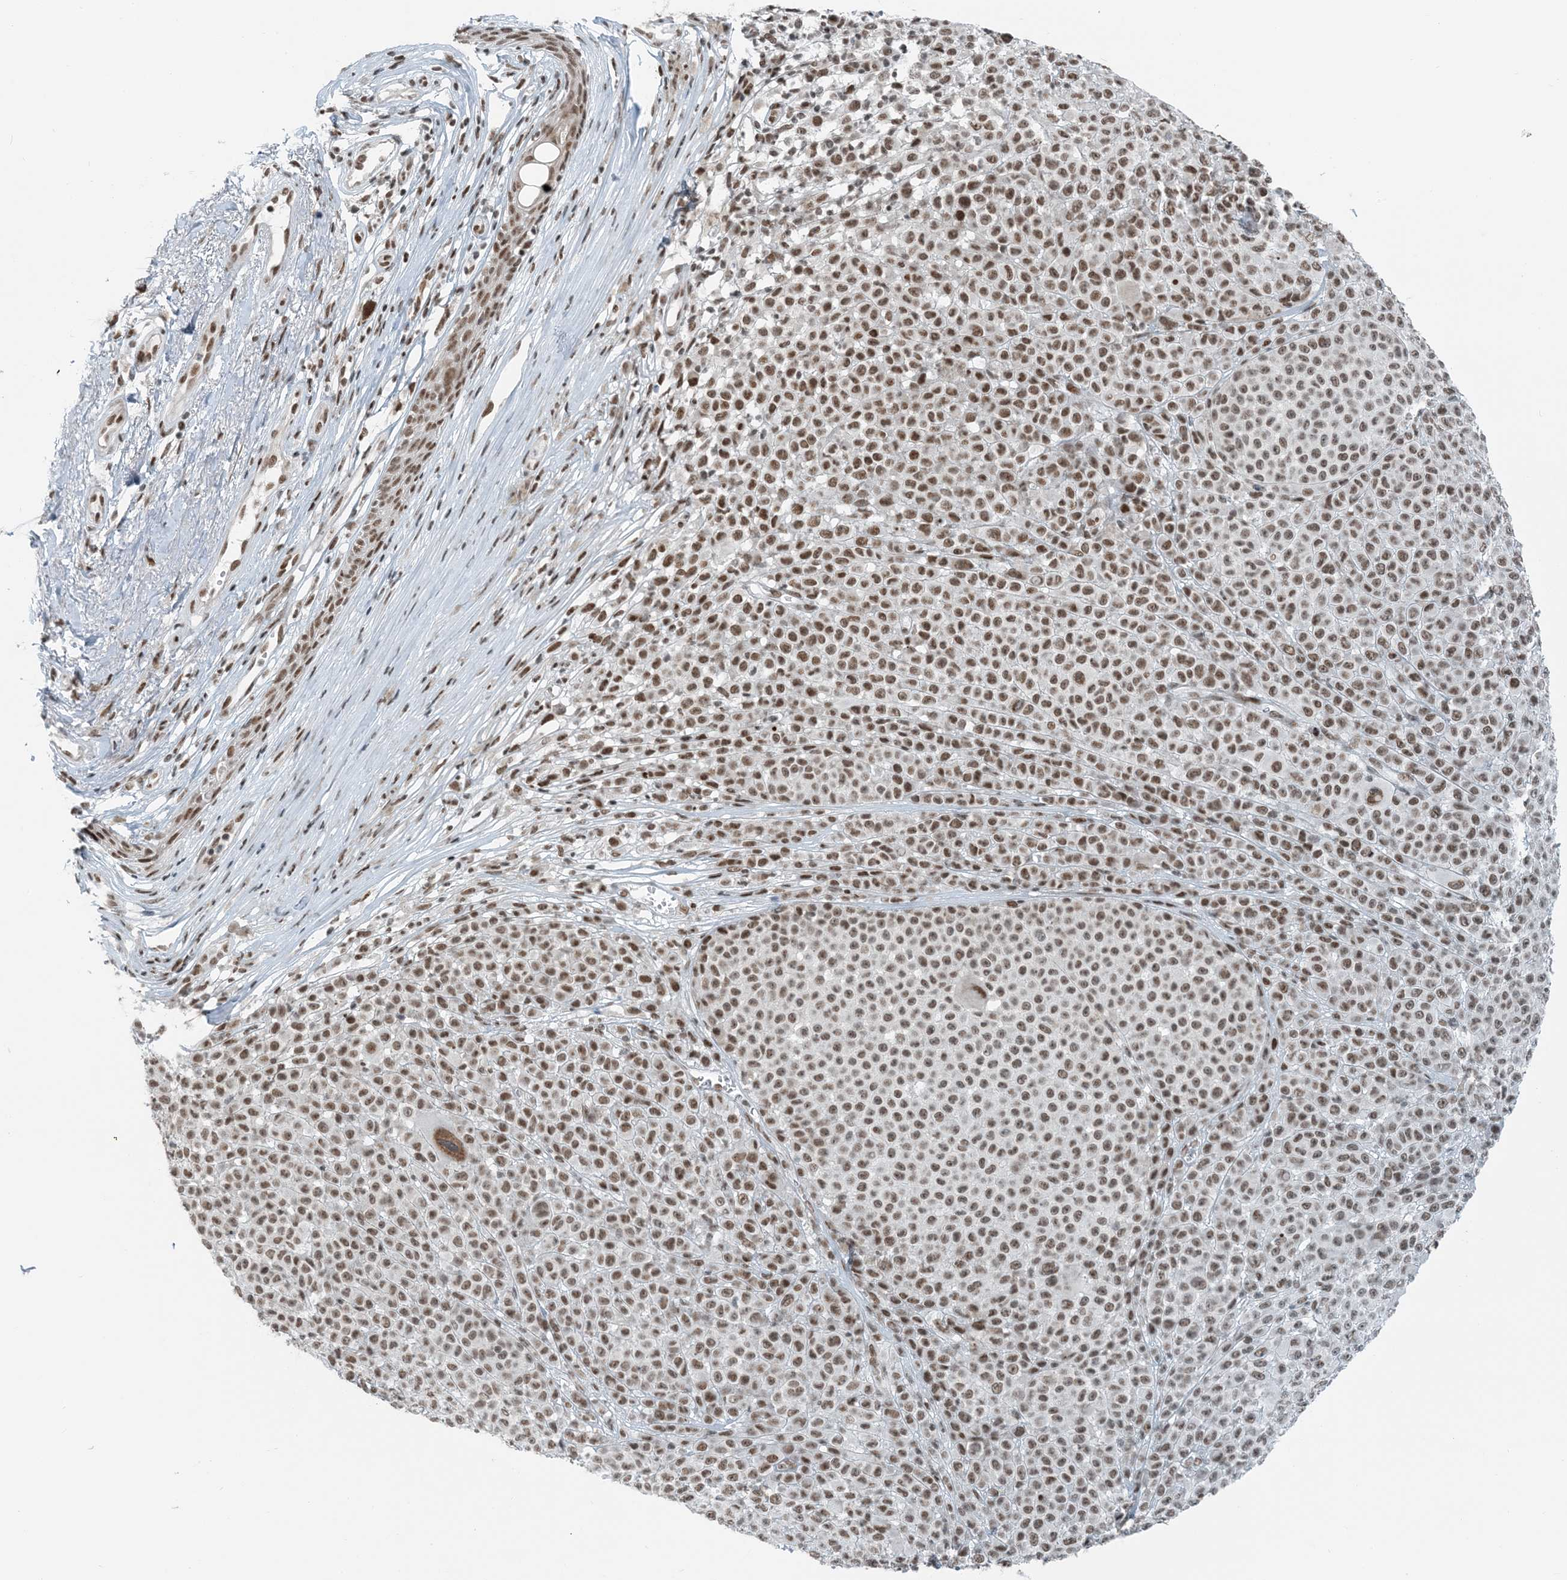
{"staining": {"intensity": "moderate", "quantity": ">75%", "location": "nuclear"}, "tissue": "melanoma", "cell_type": "Tumor cells", "image_type": "cancer", "snomed": [{"axis": "morphology", "description": "Malignant melanoma, NOS"}, {"axis": "topography", "description": "Skin"}], "caption": "A brown stain highlights moderate nuclear positivity of a protein in melanoma tumor cells.", "gene": "ZNF500", "patient": {"sex": "female", "age": 94}}